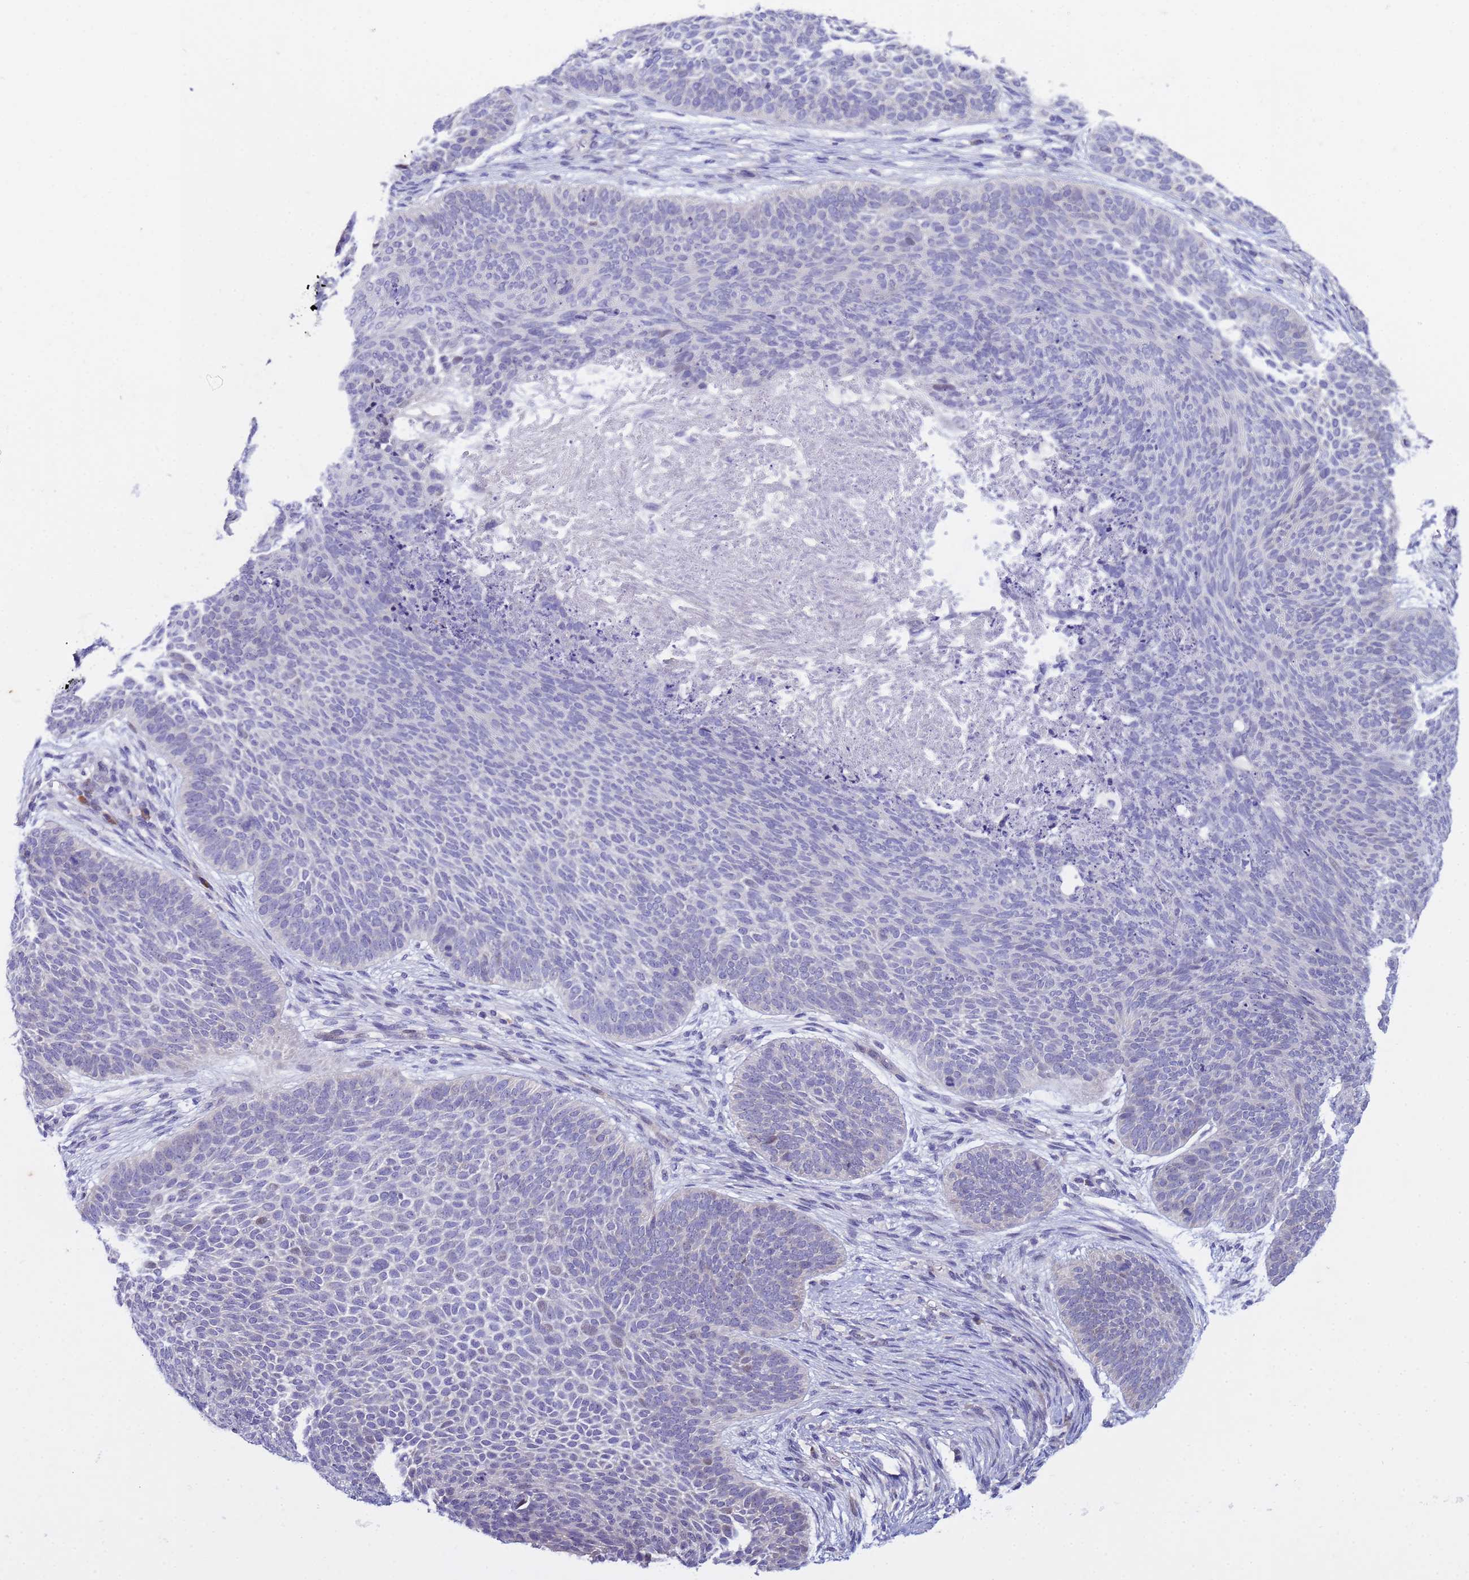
{"staining": {"intensity": "negative", "quantity": "none", "location": "none"}, "tissue": "skin cancer", "cell_type": "Tumor cells", "image_type": "cancer", "snomed": [{"axis": "morphology", "description": "Basal cell carcinoma"}, {"axis": "topography", "description": "Skin"}], "caption": "A photomicrograph of skin cancer stained for a protein demonstrates no brown staining in tumor cells. (Stains: DAB (3,3'-diaminobenzidine) immunohistochemistry with hematoxylin counter stain, Microscopy: brightfield microscopy at high magnification).", "gene": "IGSF11", "patient": {"sex": "male", "age": 85}}